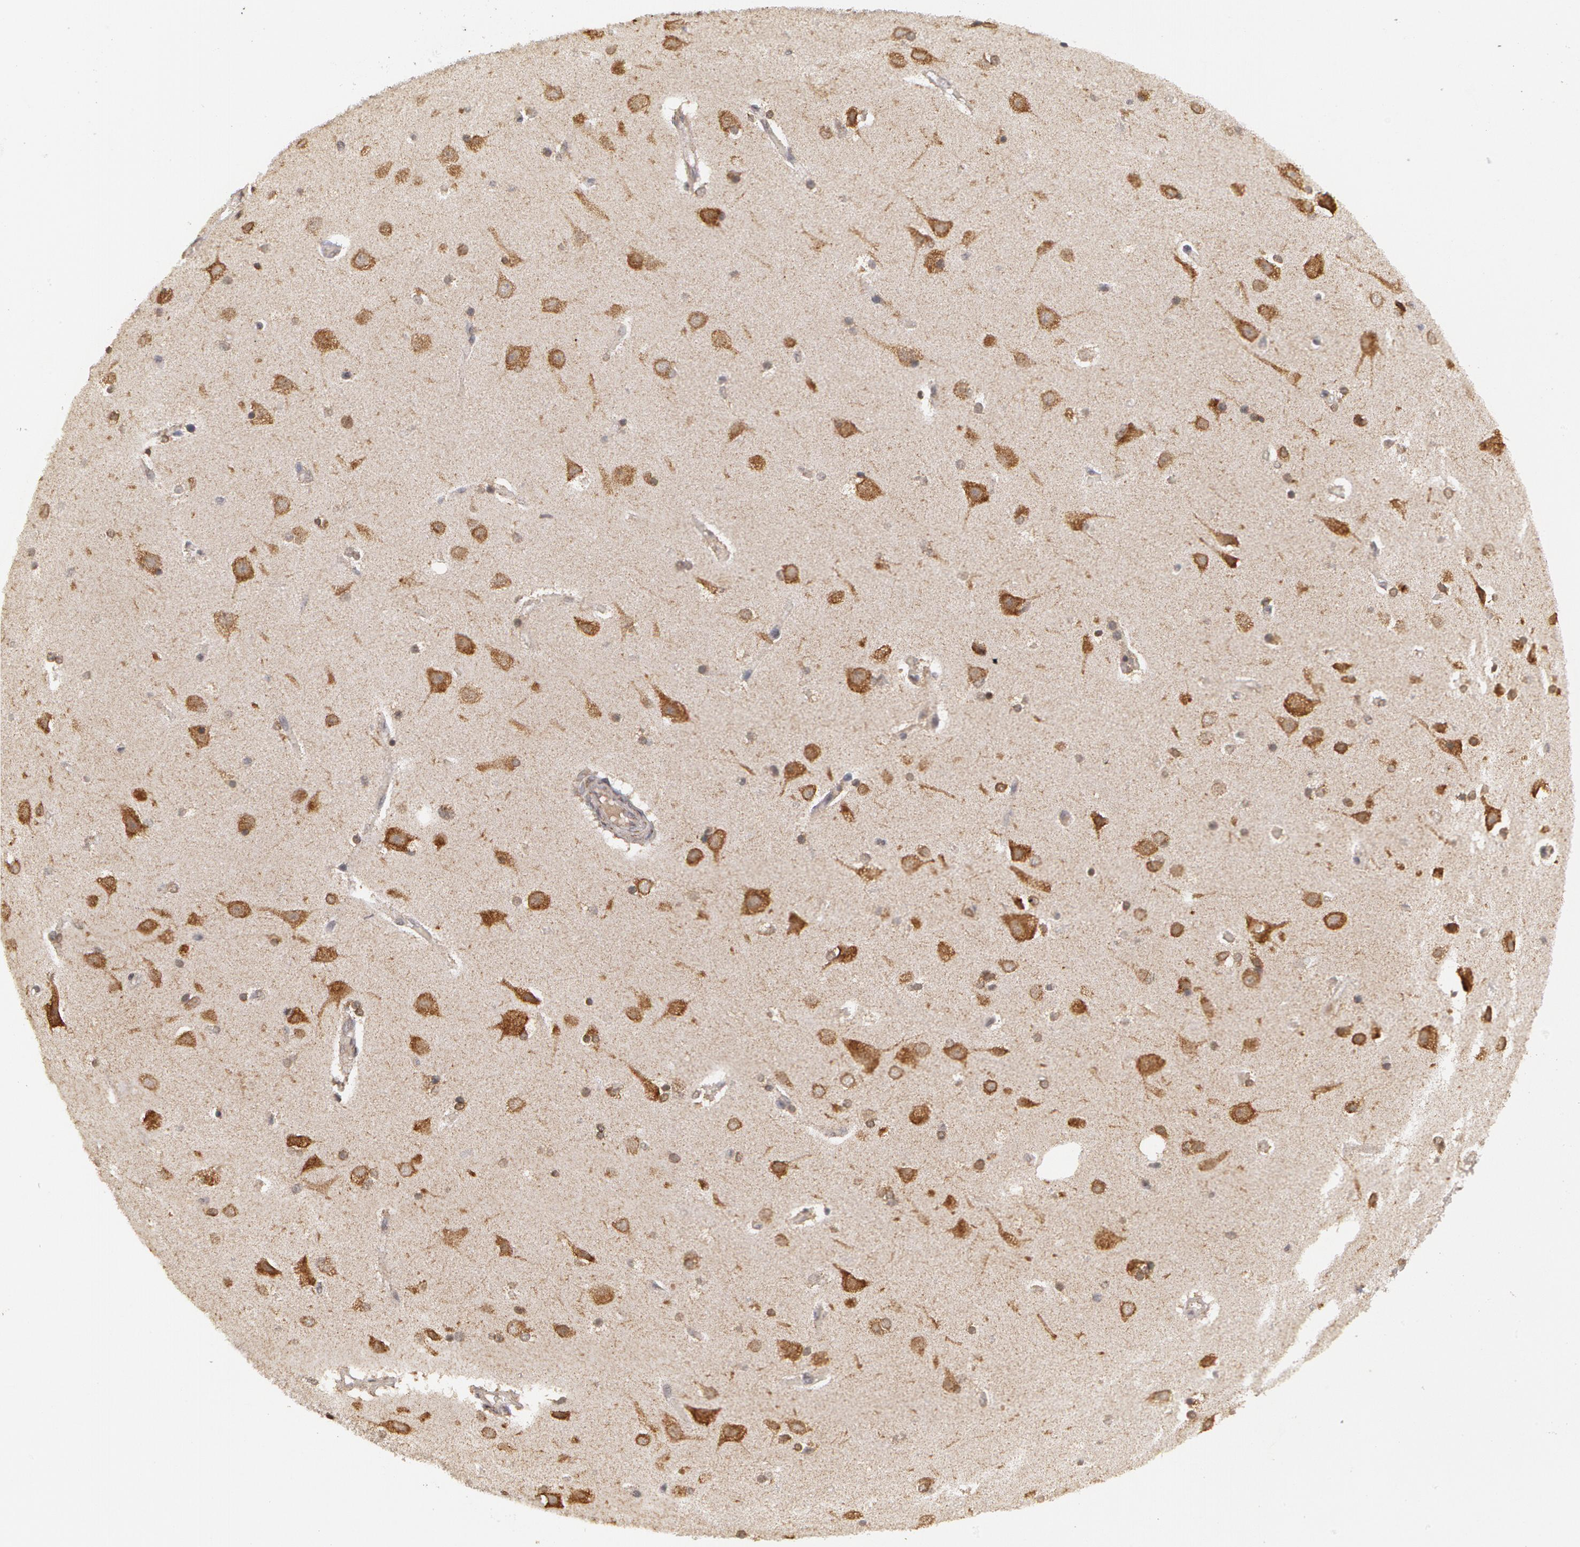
{"staining": {"intensity": "negative", "quantity": "none", "location": "none"}, "tissue": "cerebral cortex", "cell_type": "Endothelial cells", "image_type": "normal", "snomed": [{"axis": "morphology", "description": "Normal tissue, NOS"}, {"axis": "topography", "description": "Cerebral cortex"}], "caption": "The histopathology image shows no significant positivity in endothelial cells of cerebral cortex. (IHC, brightfield microscopy, high magnification).", "gene": "GLIS1", "patient": {"sex": "female", "age": 54}}